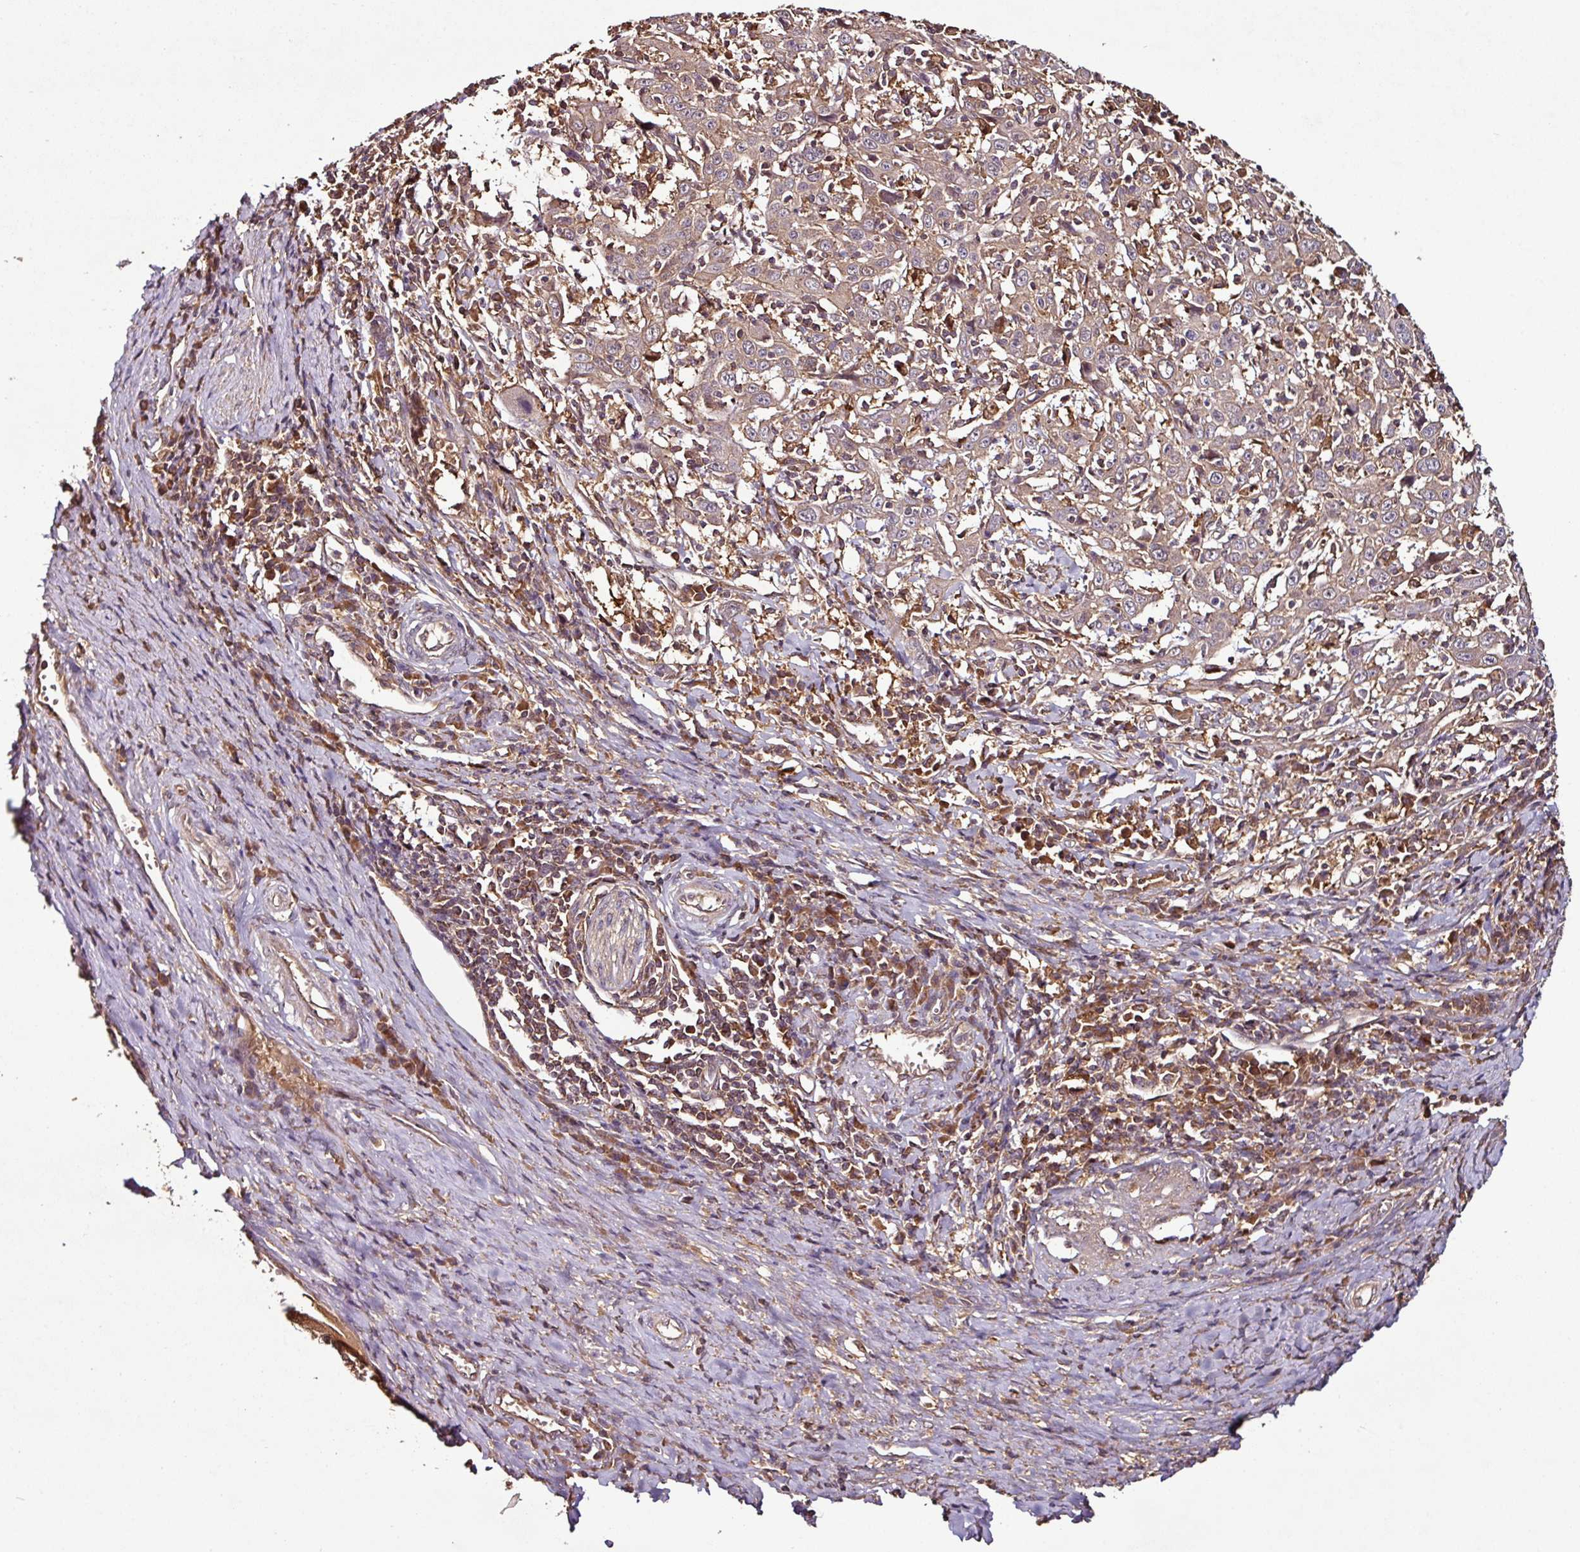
{"staining": {"intensity": "weak", "quantity": ">75%", "location": "cytoplasmic/membranous"}, "tissue": "cervical cancer", "cell_type": "Tumor cells", "image_type": "cancer", "snomed": [{"axis": "morphology", "description": "Squamous cell carcinoma, NOS"}, {"axis": "topography", "description": "Cervix"}], "caption": "Immunohistochemistry (IHC) staining of cervical squamous cell carcinoma, which demonstrates low levels of weak cytoplasmic/membranous expression in about >75% of tumor cells indicating weak cytoplasmic/membranous protein expression. The staining was performed using DAB (3,3'-diaminobenzidine) (brown) for protein detection and nuclei were counterstained in hematoxylin (blue).", "gene": "GNPDA1", "patient": {"sex": "female", "age": 46}}